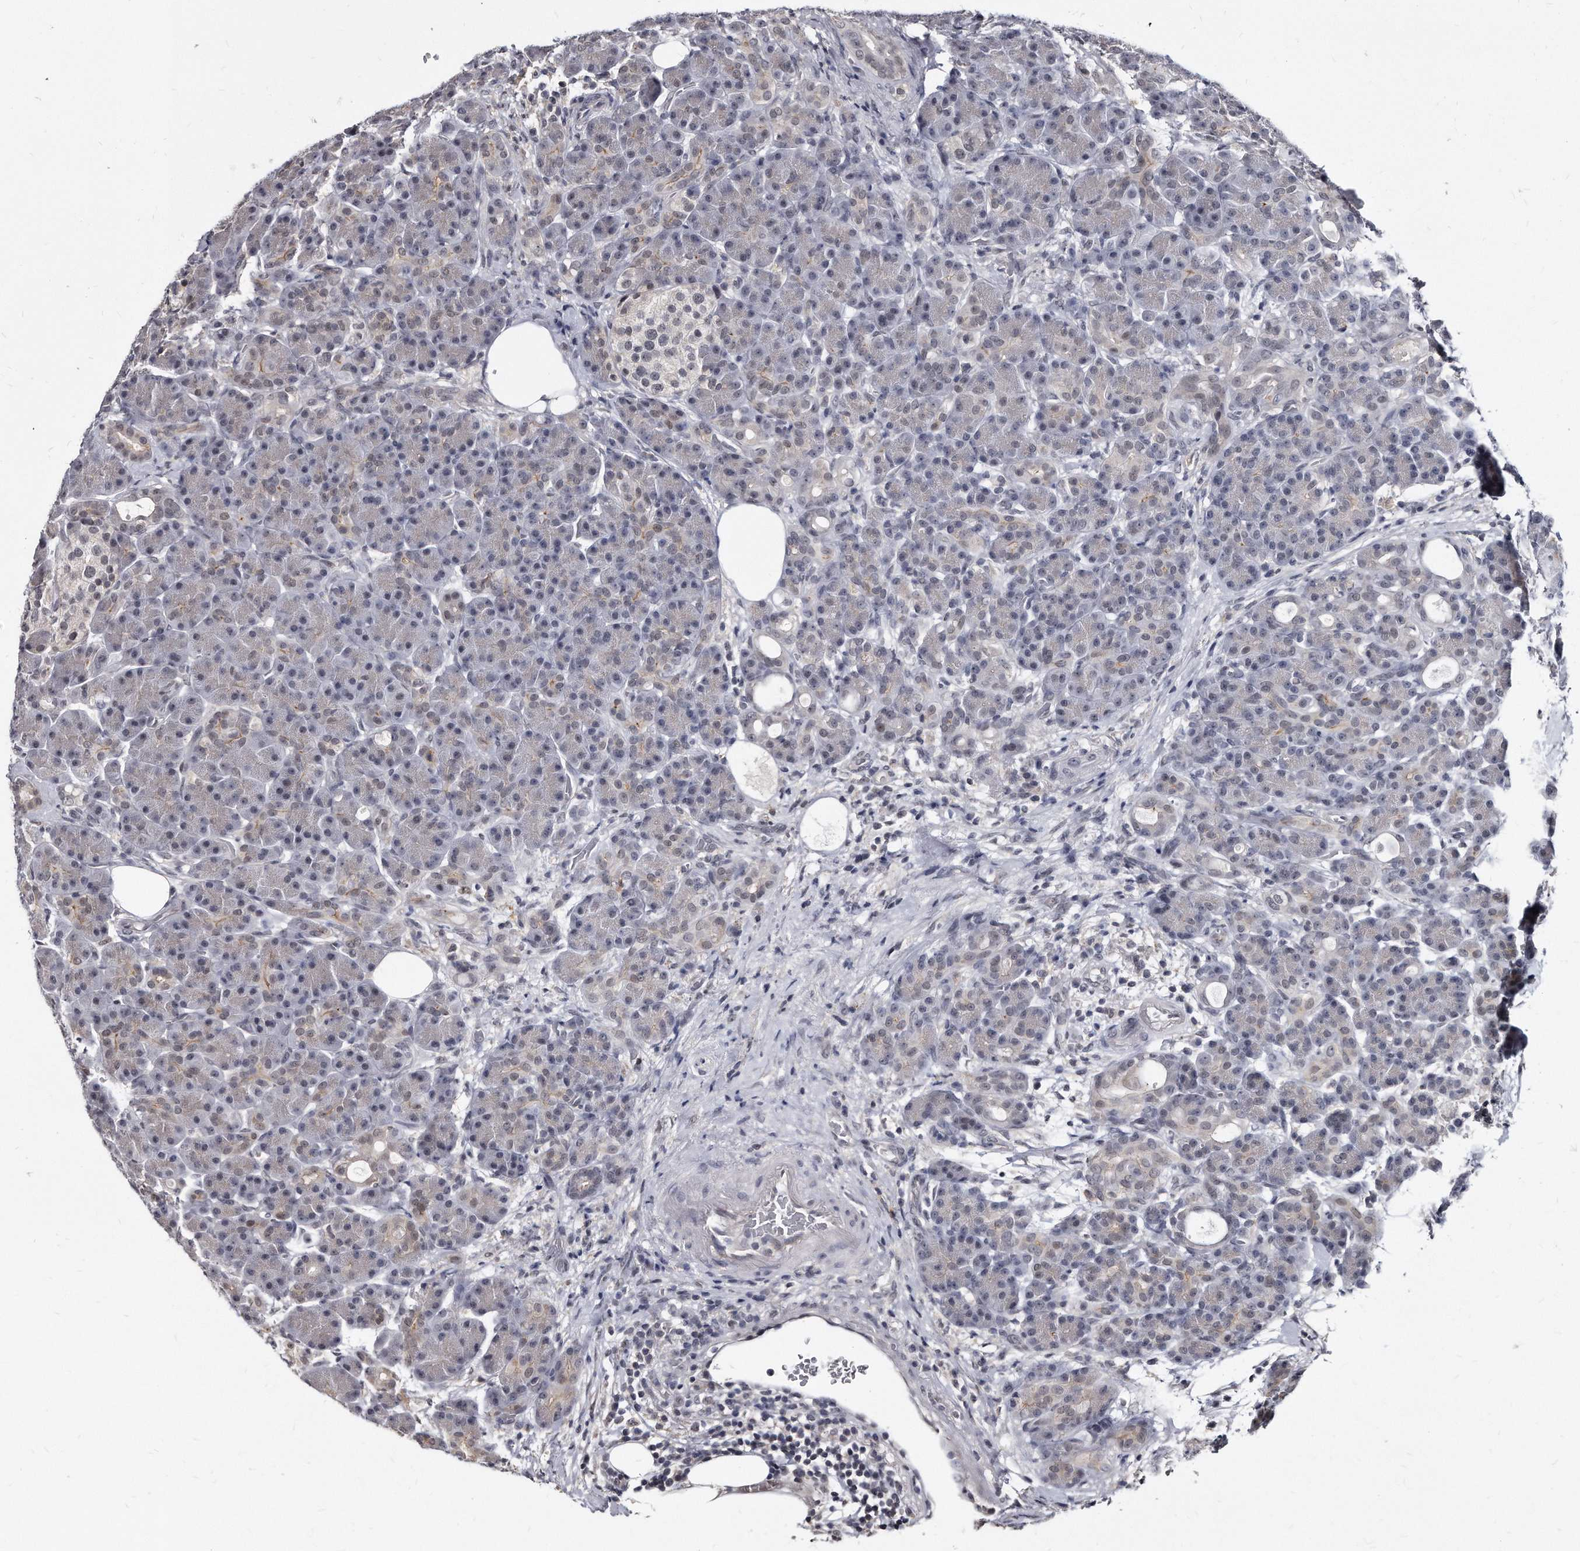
{"staining": {"intensity": "negative", "quantity": "none", "location": "none"}, "tissue": "pancreas", "cell_type": "Exocrine glandular cells", "image_type": "normal", "snomed": [{"axis": "morphology", "description": "Normal tissue, NOS"}, {"axis": "topography", "description": "Pancreas"}], "caption": "This histopathology image is of unremarkable pancreas stained with IHC to label a protein in brown with the nuclei are counter-stained blue. There is no positivity in exocrine glandular cells.", "gene": "KLHDC3", "patient": {"sex": "male", "age": 63}}